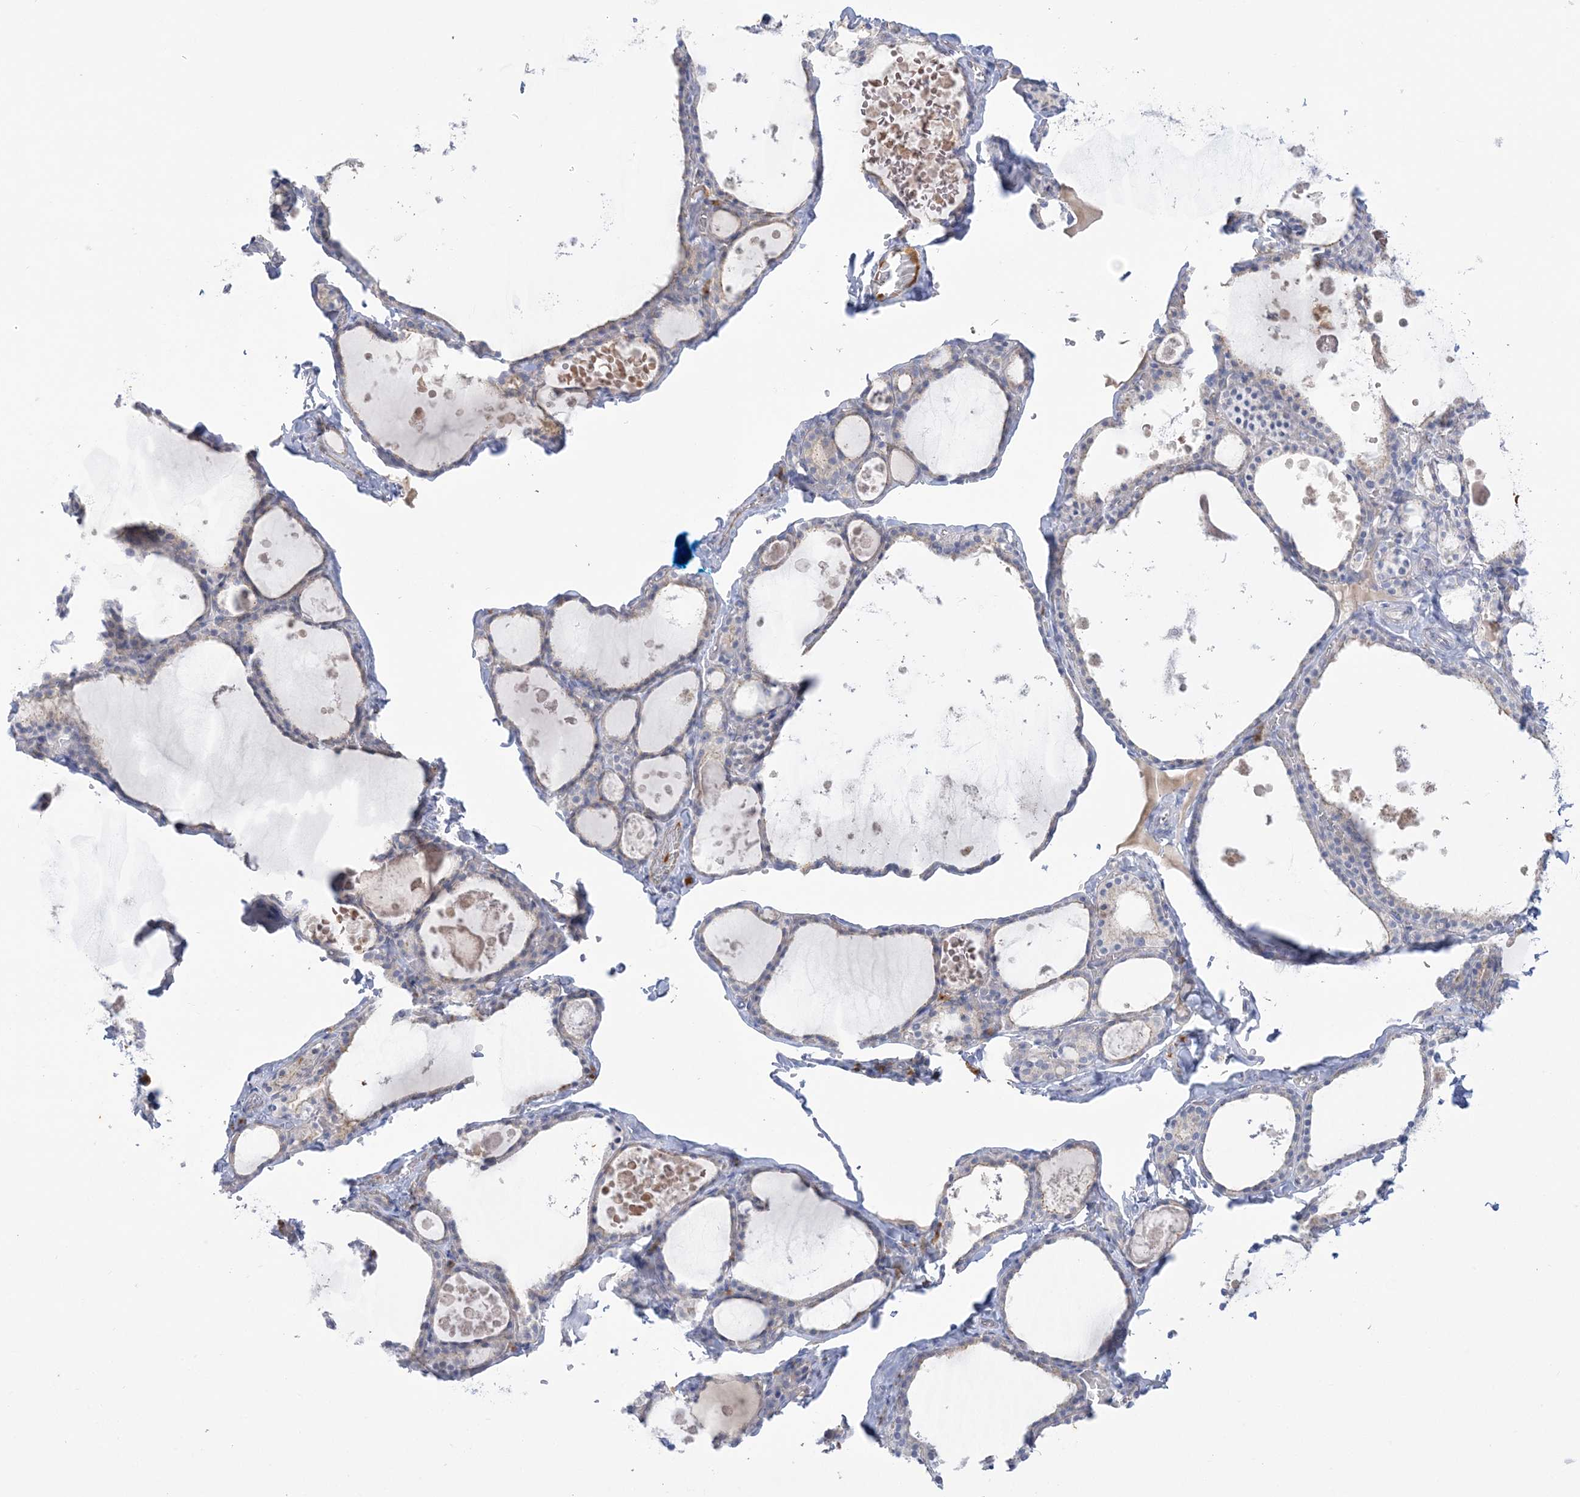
{"staining": {"intensity": "negative", "quantity": "none", "location": "none"}, "tissue": "thyroid gland", "cell_type": "Glandular cells", "image_type": "normal", "snomed": [{"axis": "morphology", "description": "Normal tissue, NOS"}, {"axis": "topography", "description": "Thyroid gland"}], "caption": "Immunohistochemistry (IHC) histopathology image of unremarkable human thyroid gland stained for a protein (brown), which demonstrates no expression in glandular cells. (DAB immunohistochemistry with hematoxylin counter stain).", "gene": "SEMA3D", "patient": {"sex": "male", "age": 56}}